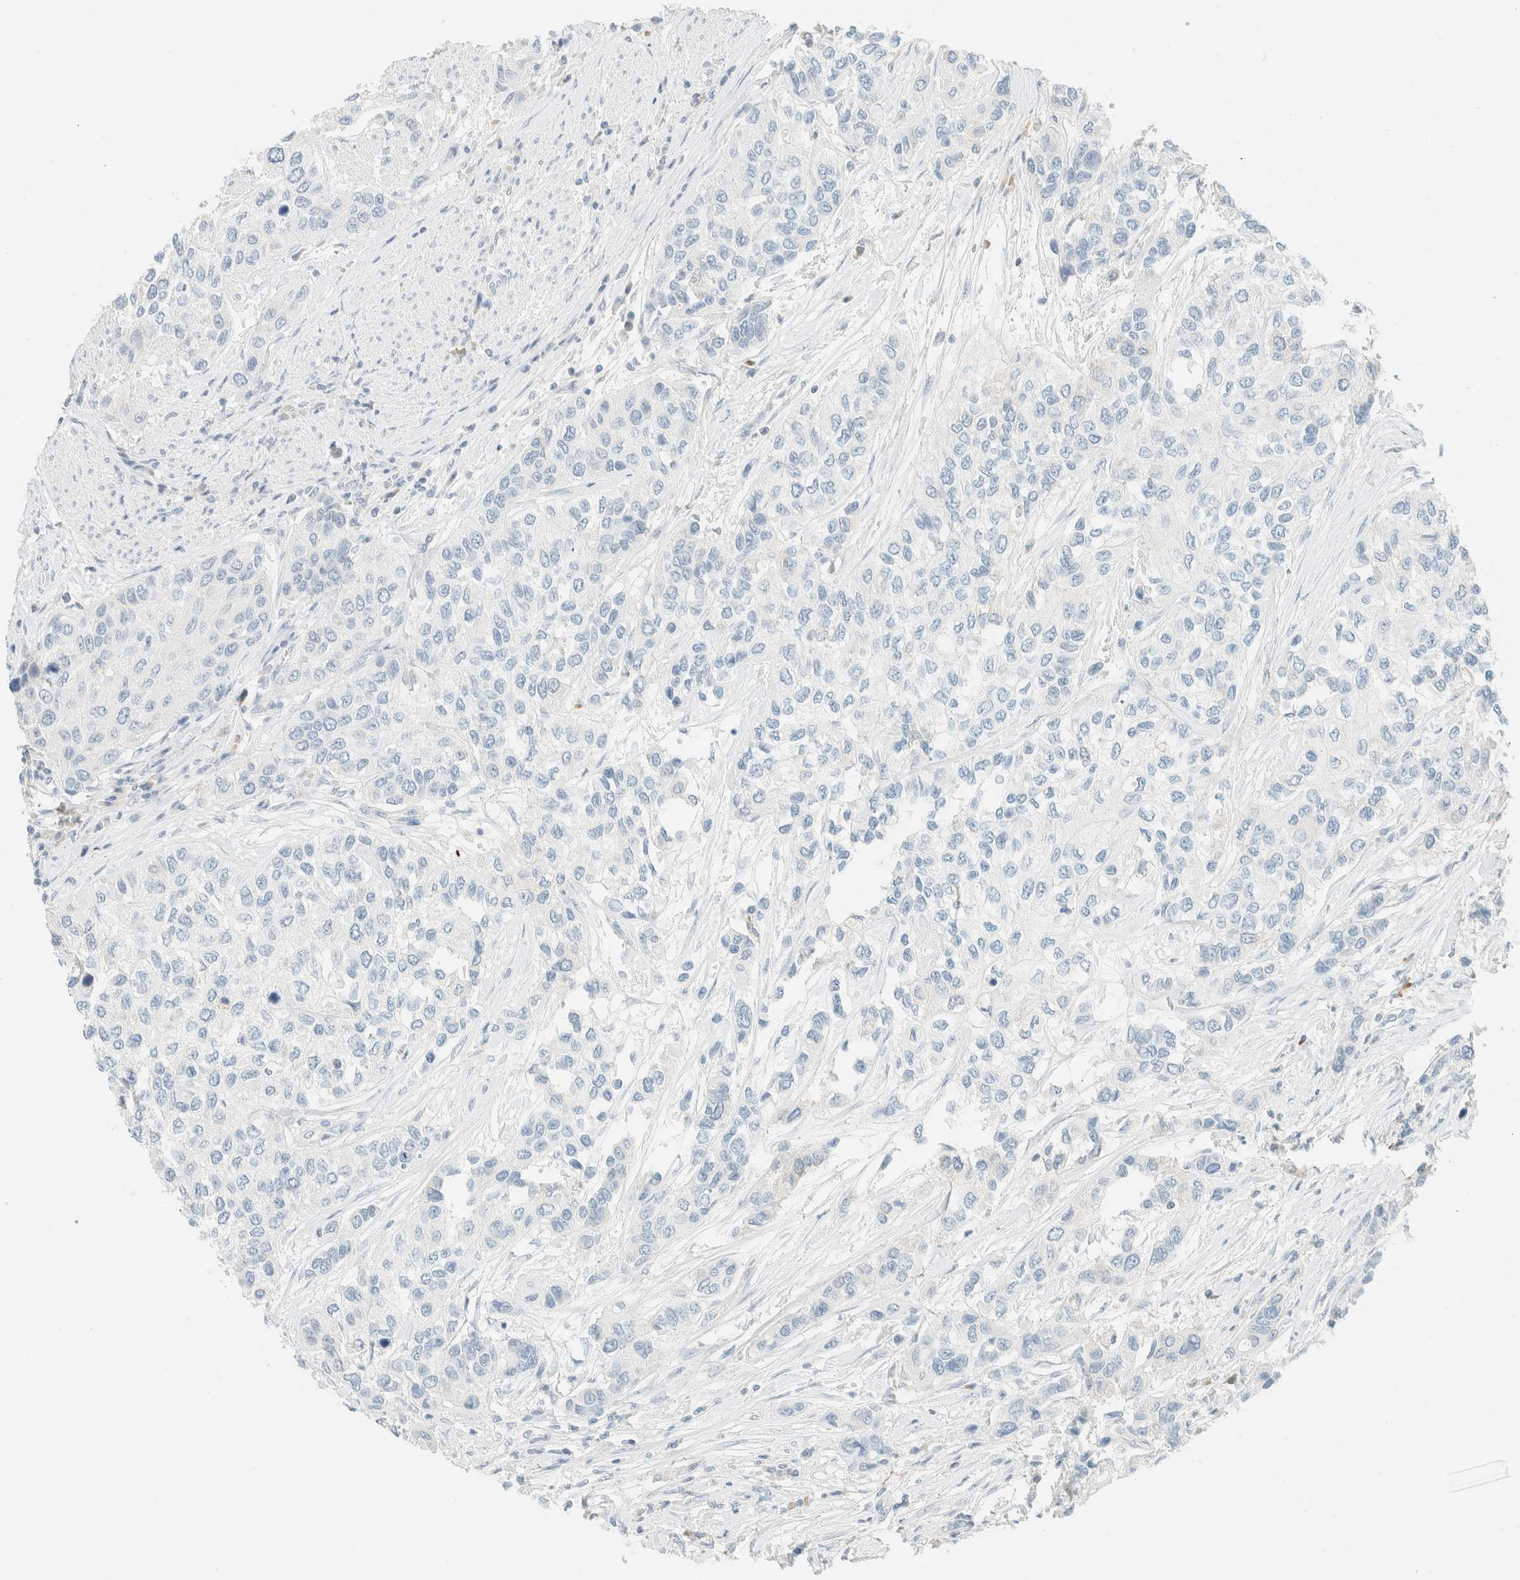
{"staining": {"intensity": "negative", "quantity": "none", "location": "none"}, "tissue": "urothelial cancer", "cell_type": "Tumor cells", "image_type": "cancer", "snomed": [{"axis": "morphology", "description": "Urothelial carcinoma, High grade"}, {"axis": "topography", "description": "Urinary bladder"}], "caption": "Immunohistochemistry (IHC) of high-grade urothelial carcinoma exhibits no positivity in tumor cells.", "gene": "GPA33", "patient": {"sex": "female", "age": 56}}